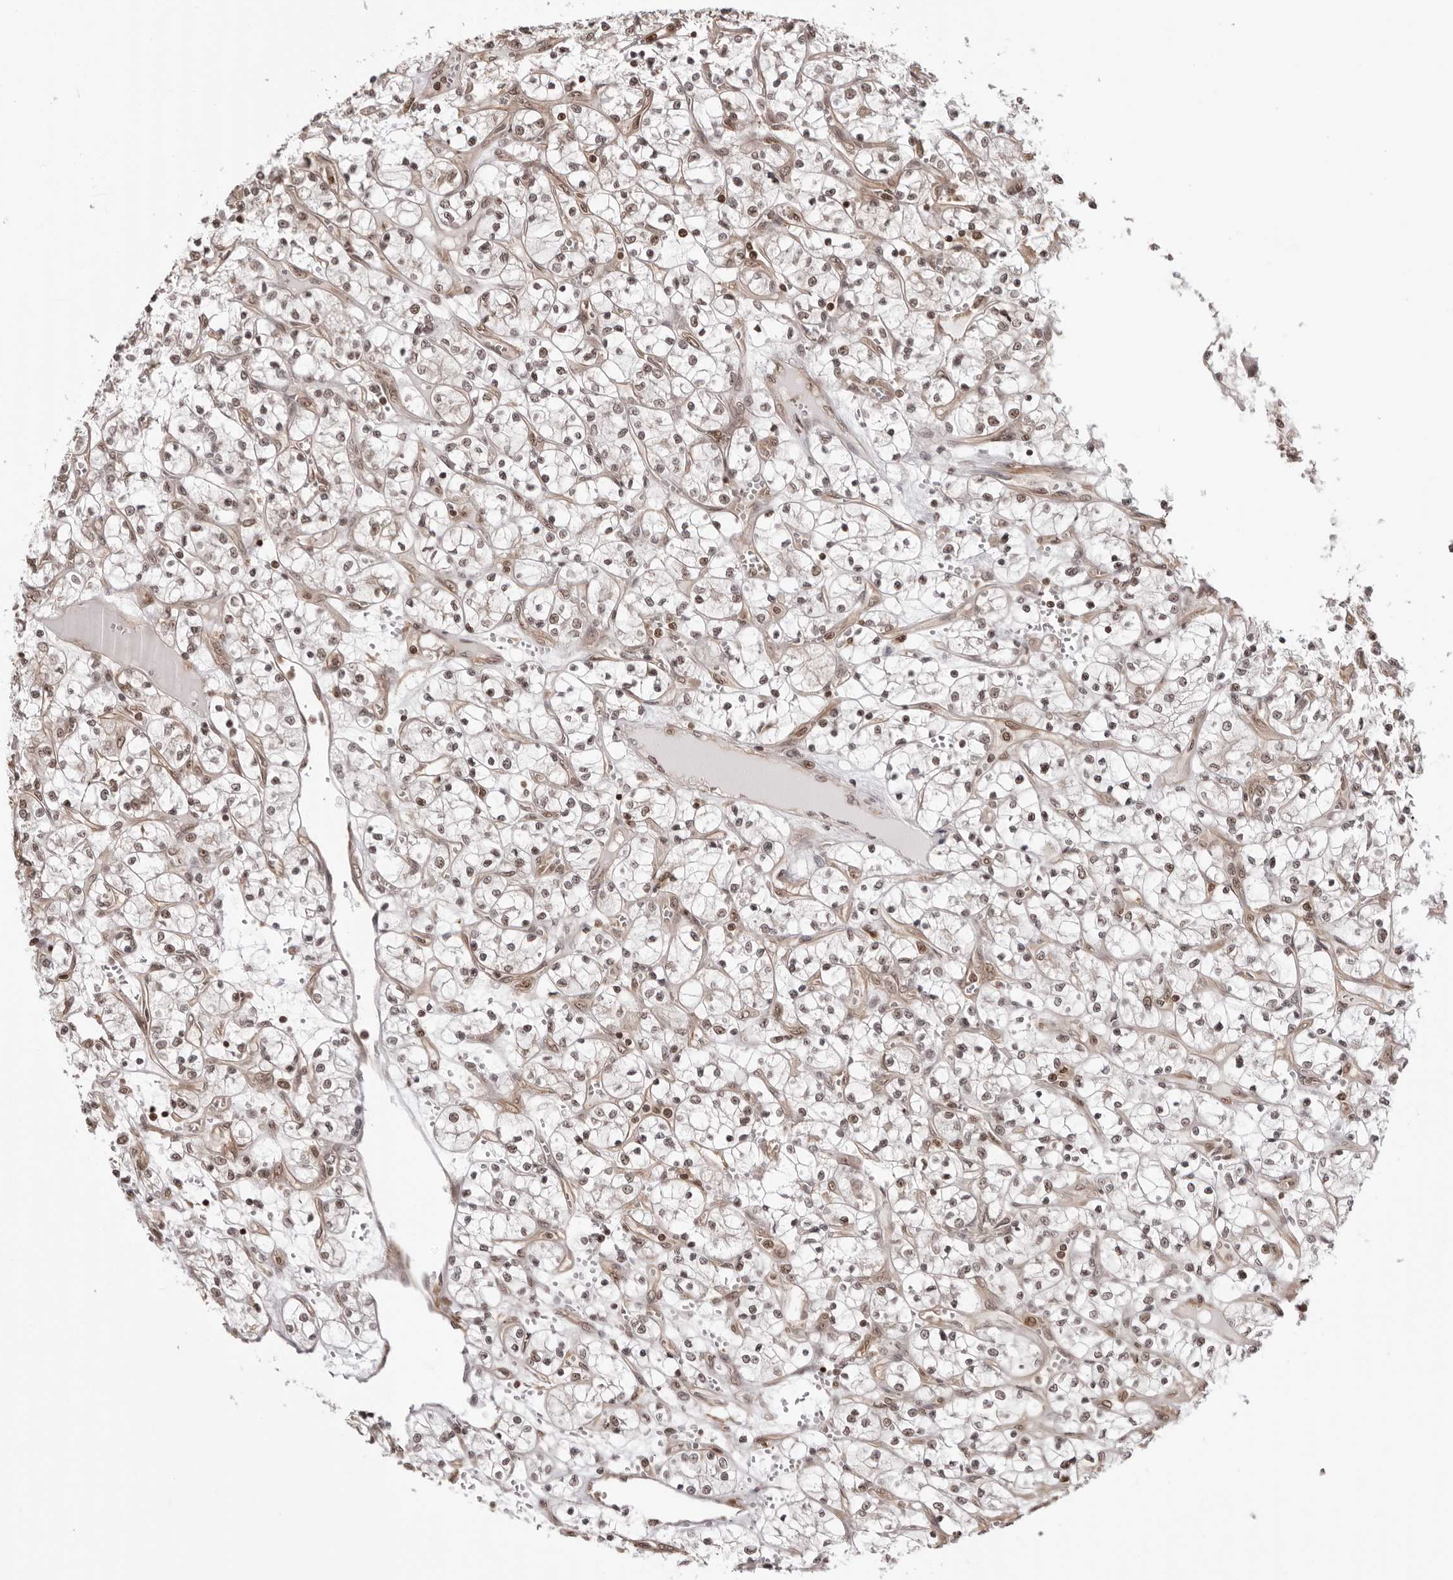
{"staining": {"intensity": "weak", "quantity": ">75%", "location": "nuclear"}, "tissue": "renal cancer", "cell_type": "Tumor cells", "image_type": "cancer", "snomed": [{"axis": "morphology", "description": "Adenocarcinoma, NOS"}, {"axis": "topography", "description": "Kidney"}], "caption": "A brown stain highlights weak nuclear positivity of a protein in renal cancer tumor cells.", "gene": "SDE2", "patient": {"sex": "female", "age": 69}}